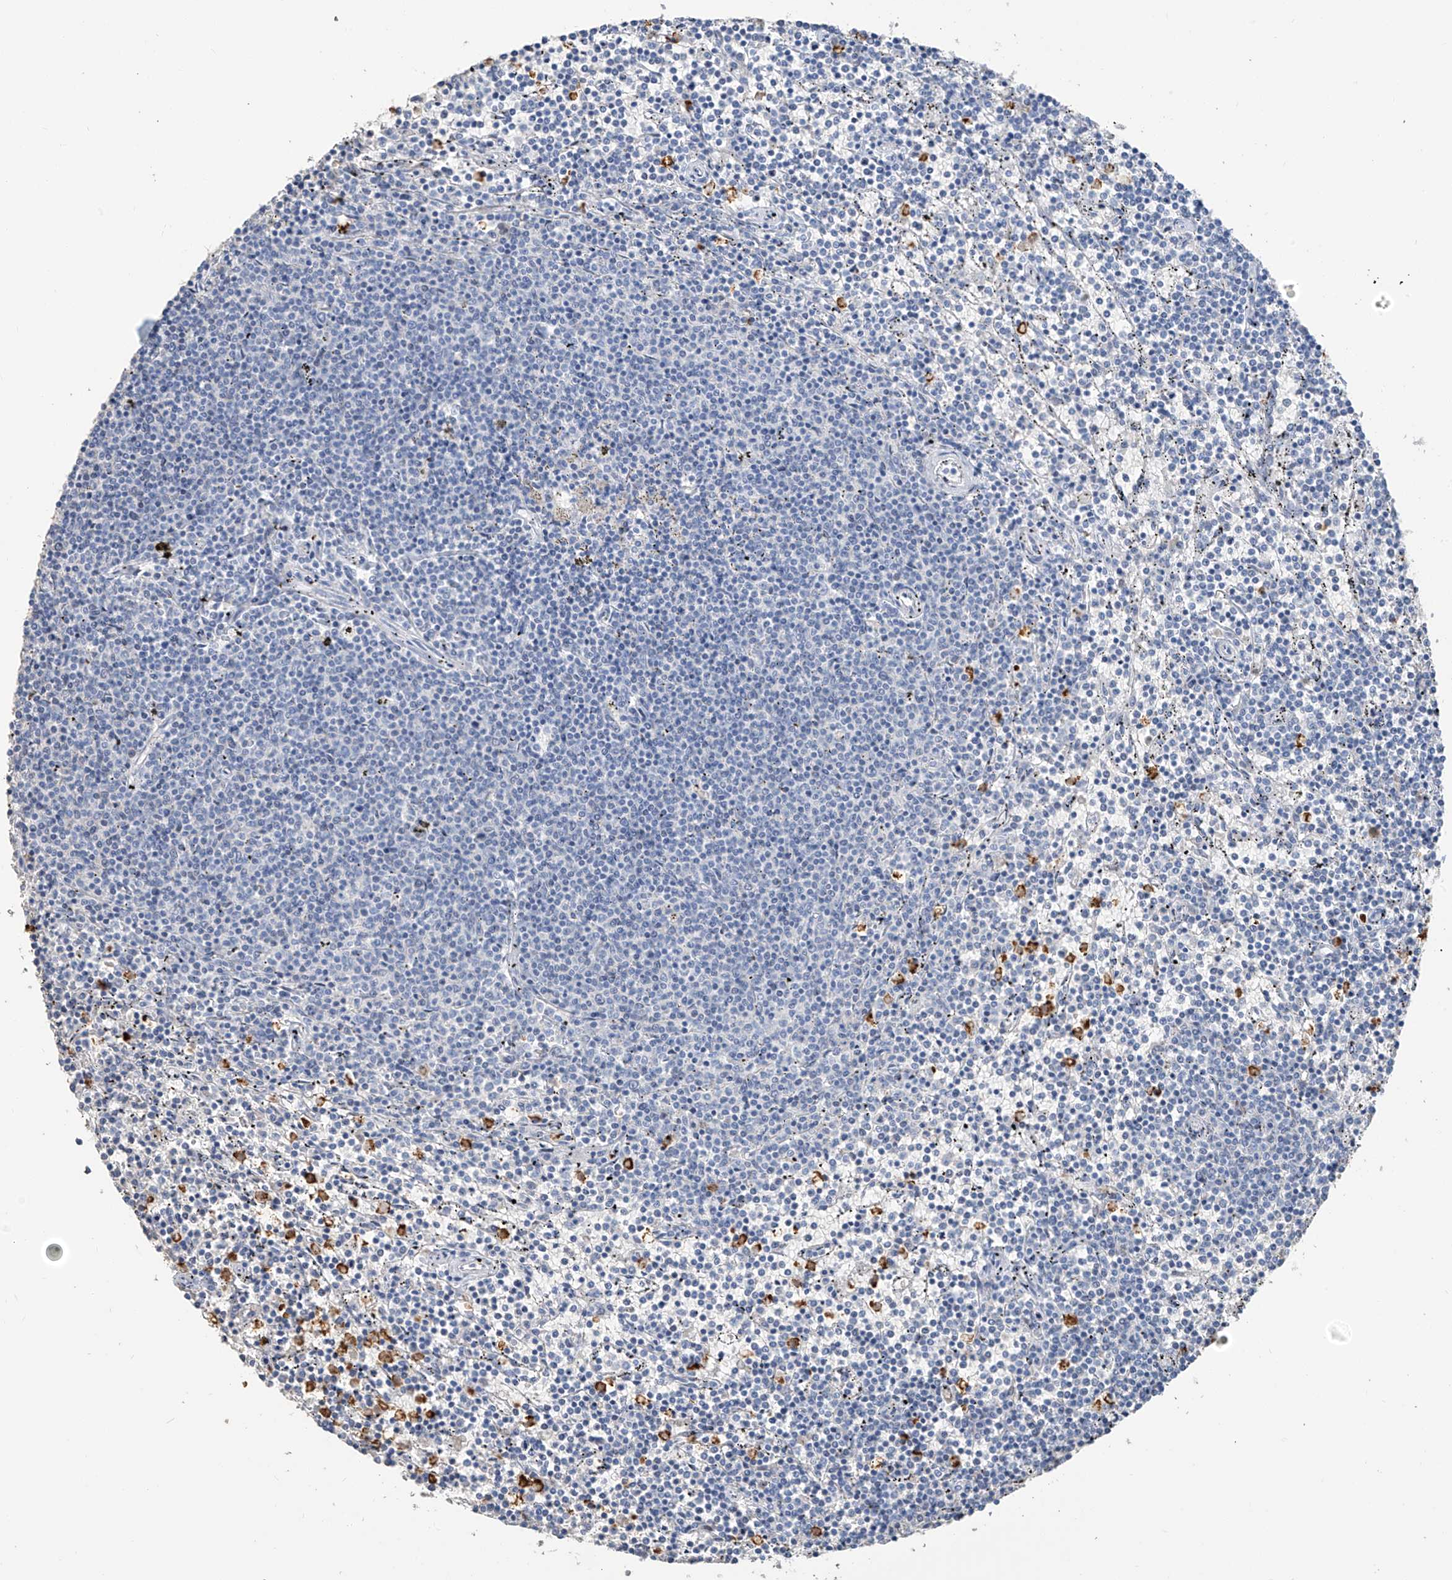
{"staining": {"intensity": "negative", "quantity": "none", "location": "none"}, "tissue": "lymphoma", "cell_type": "Tumor cells", "image_type": "cancer", "snomed": [{"axis": "morphology", "description": "Malignant lymphoma, non-Hodgkin's type, Low grade"}, {"axis": "topography", "description": "Spleen"}], "caption": "A photomicrograph of human malignant lymphoma, non-Hodgkin's type (low-grade) is negative for staining in tumor cells.", "gene": "PAFAH1B3", "patient": {"sex": "female", "age": 50}}